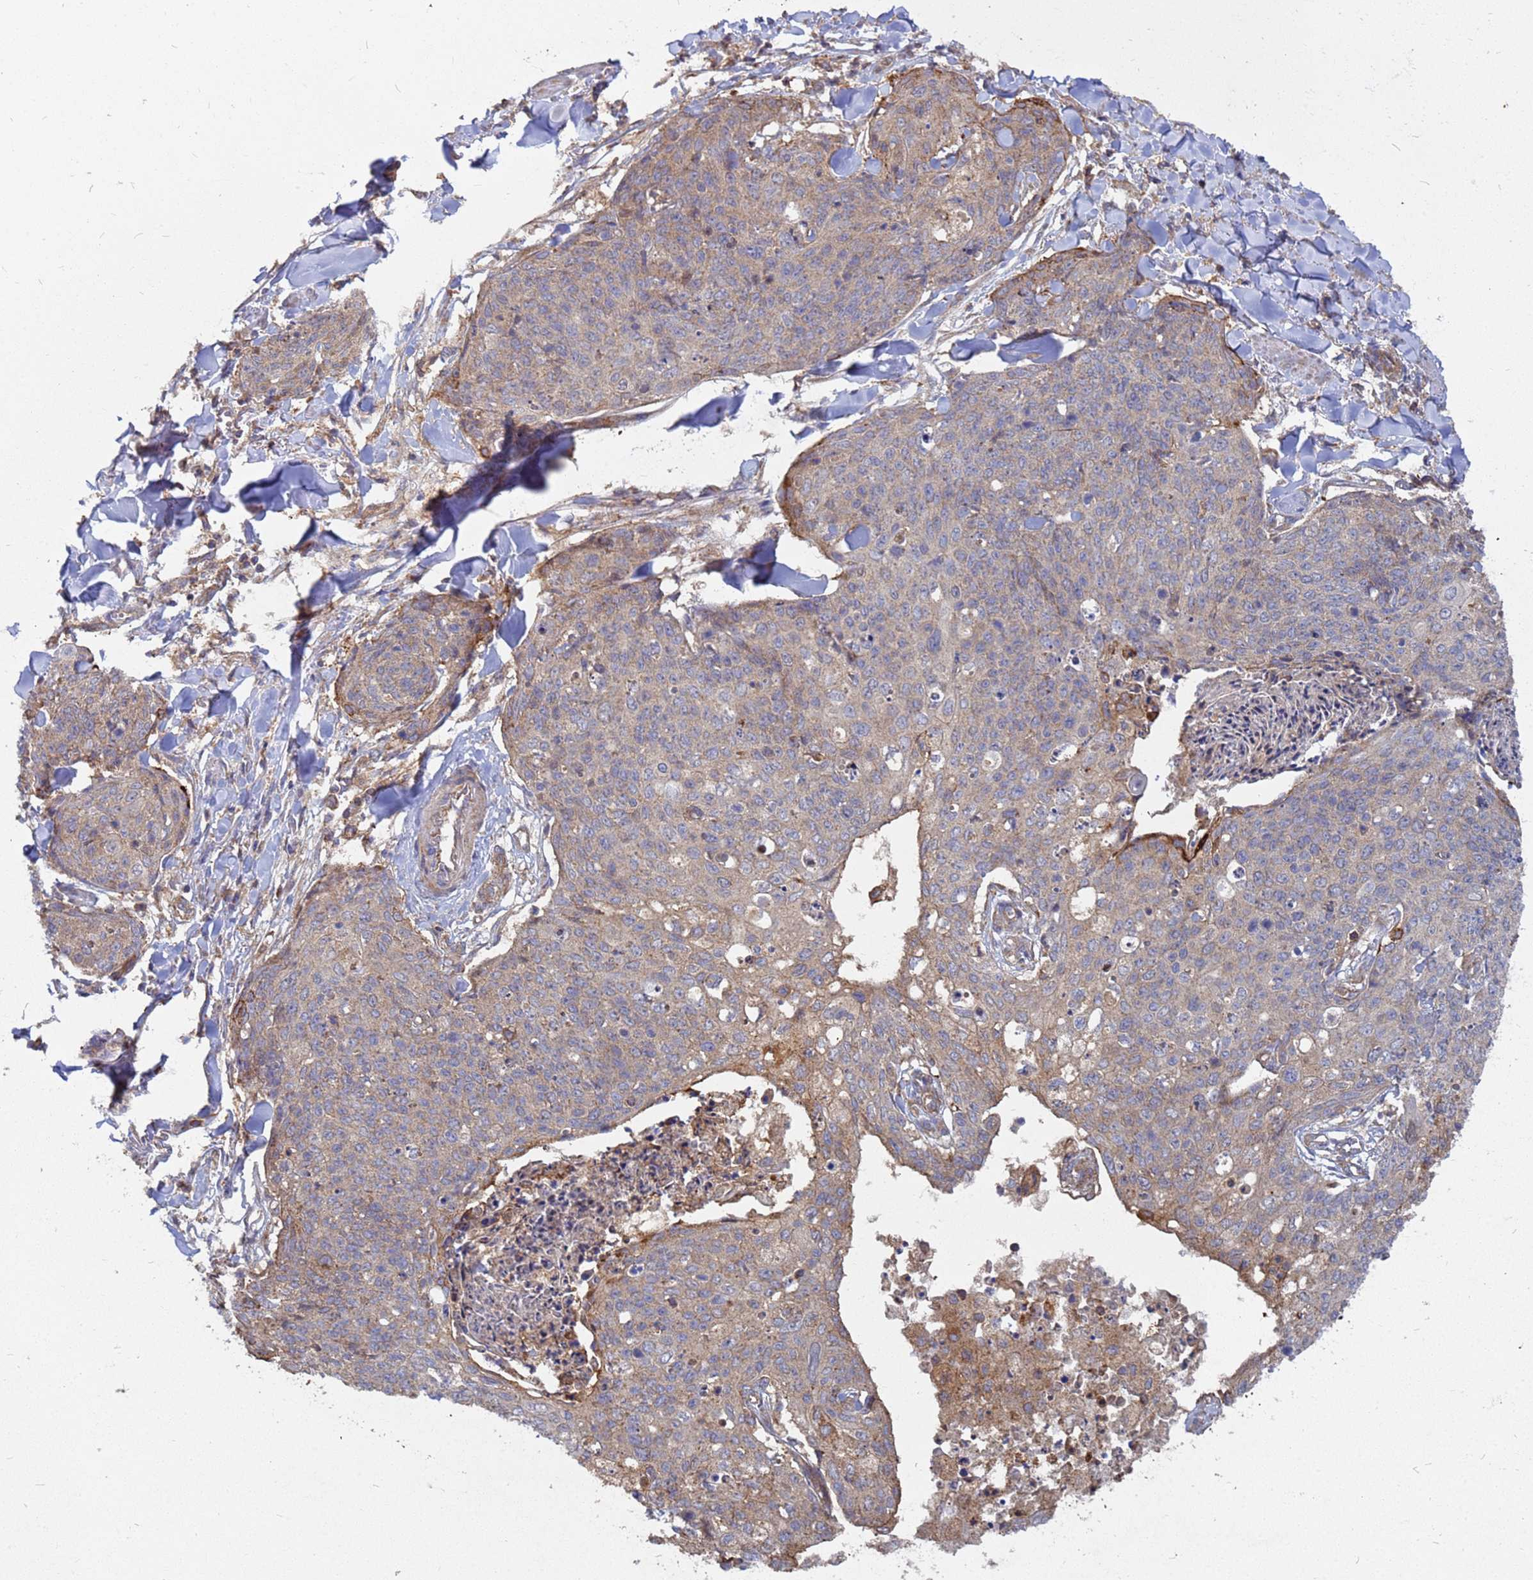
{"staining": {"intensity": "weak", "quantity": ">75%", "location": "cytoplasmic/membranous"}, "tissue": "skin cancer", "cell_type": "Tumor cells", "image_type": "cancer", "snomed": [{"axis": "morphology", "description": "Squamous cell carcinoma, NOS"}, {"axis": "topography", "description": "Skin"}, {"axis": "topography", "description": "Vulva"}], "caption": "Tumor cells reveal low levels of weak cytoplasmic/membranous expression in approximately >75% of cells in human skin cancer. (IHC, brightfield microscopy, high magnification).", "gene": "CDC34", "patient": {"sex": "female", "age": 85}}